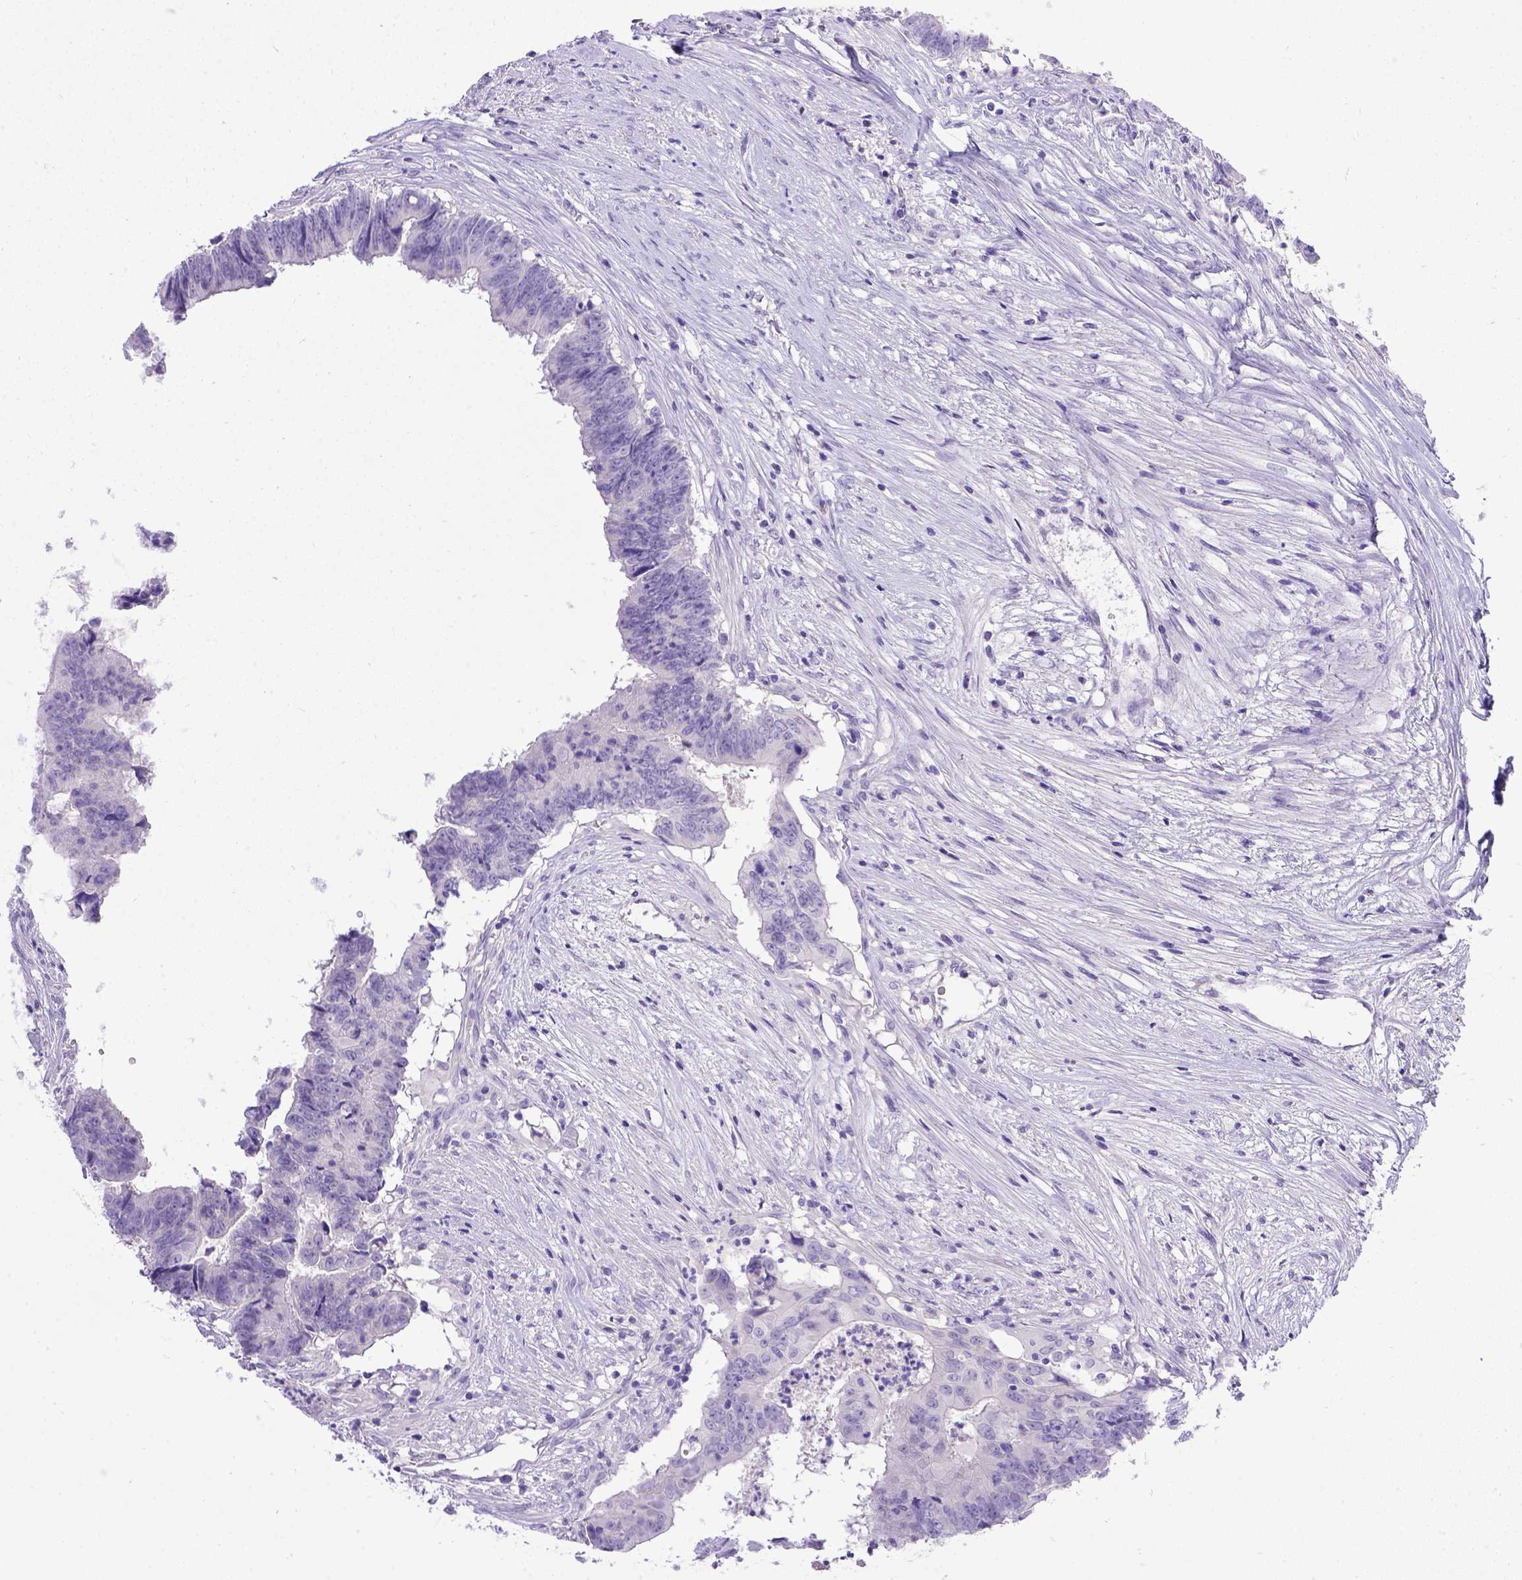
{"staining": {"intensity": "negative", "quantity": "none", "location": "none"}, "tissue": "colorectal cancer", "cell_type": "Tumor cells", "image_type": "cancer", "snomed": [{"axis": "morphology", "description": "Adenocarcinoma, NOS"}, {"axis": "topography", "description": "Colon"}], "caption": "There is no significant positivity in tumor cells of adenocarcinoma (colorectal).", "gene": "BTN1A1", "patient": {"sex": "female", "age": 82}}